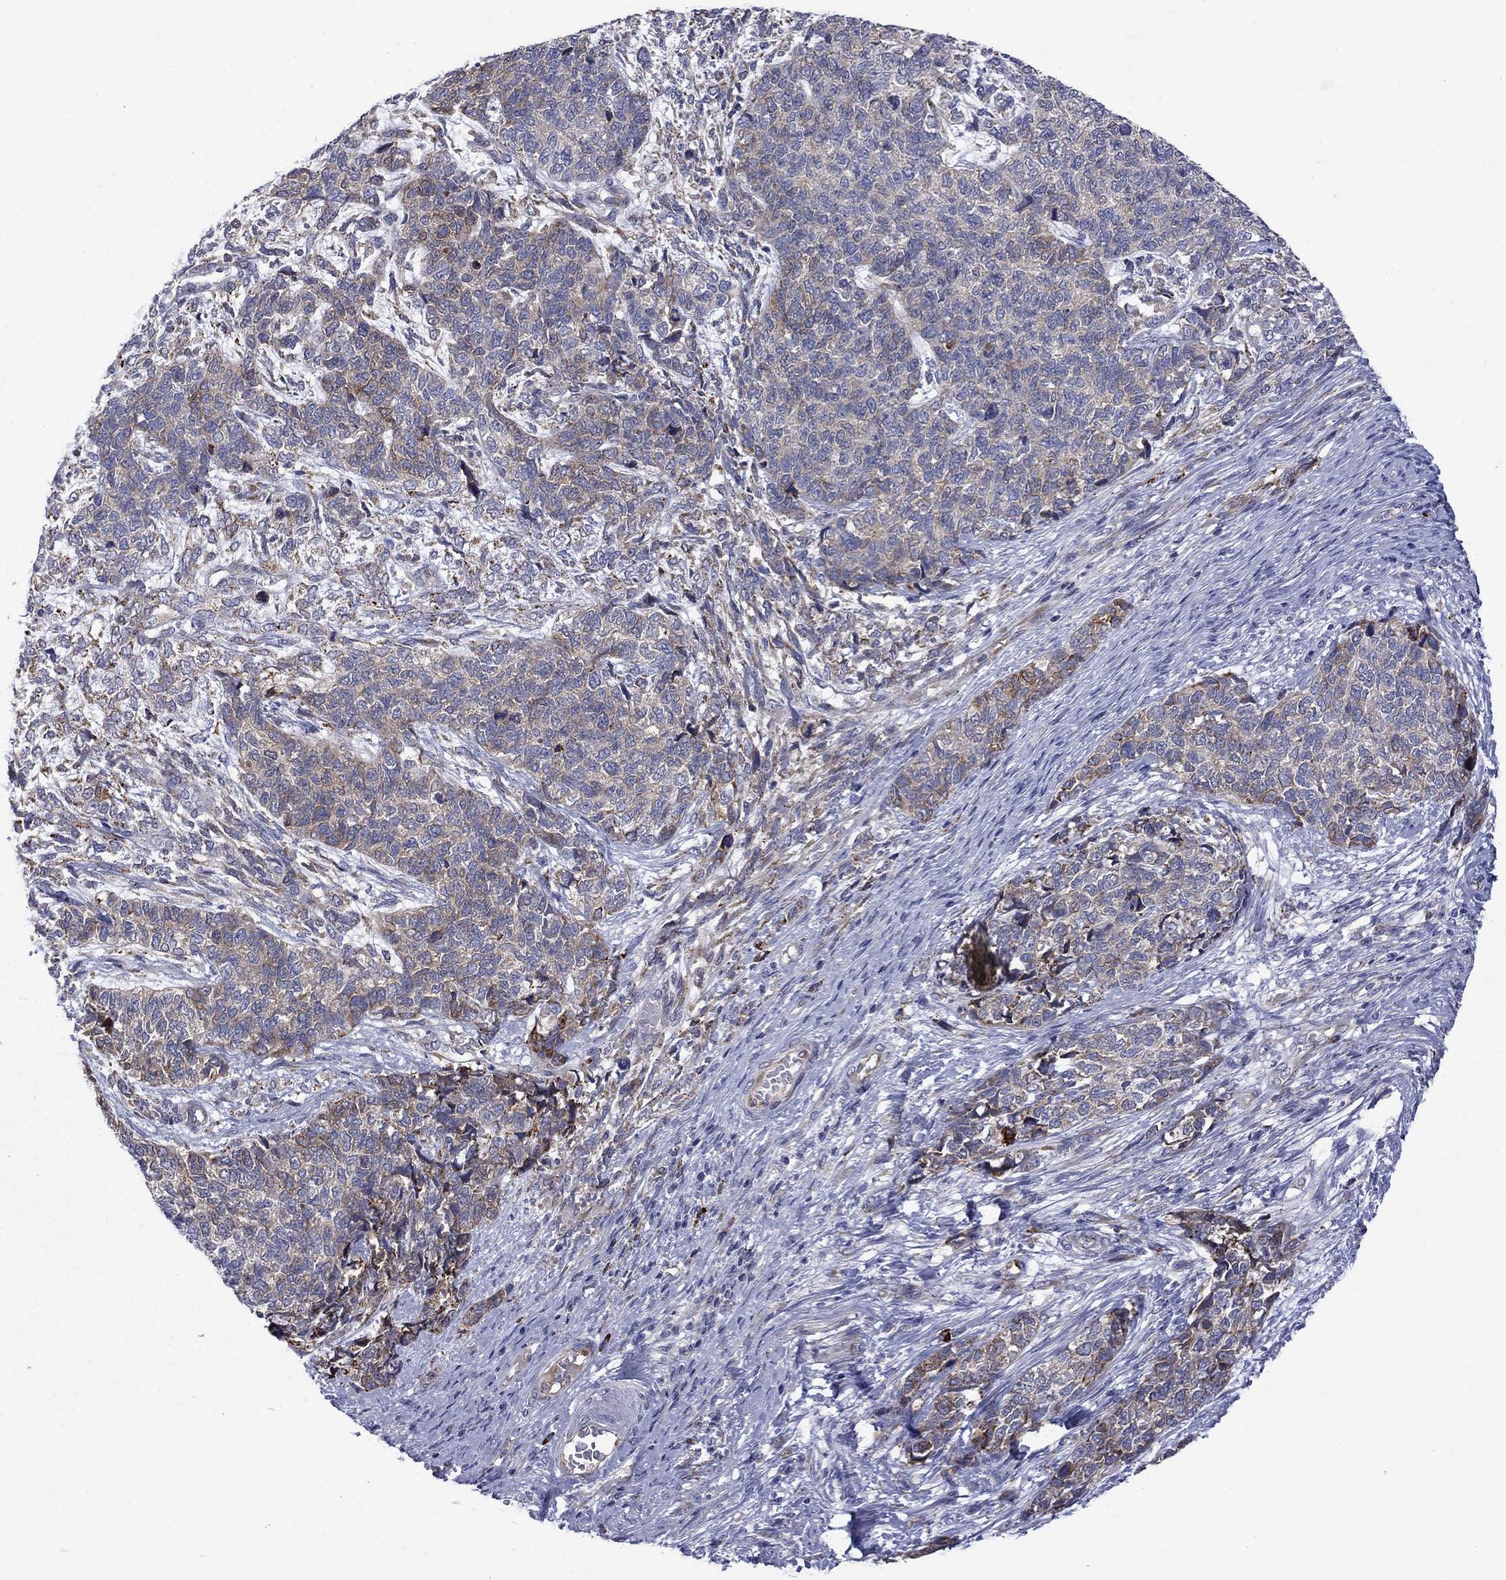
{"staining": {"intensity": "moderate", "quantity": "<25%", "location": "cytoplasmic/membranous"}, "tissue": "cervical cancer", "cell_type": "Tumor cells", "image_type": "cancer", "snomed": [{"axis": "morphology", "description": "Squamous cell carcinoma, NOS"}, {"axis": "topography", "description": "Cervix"}], "caption": "Immunohistochemistry histopathology image of neoplastic tissue: human cervical squamous cell carcinoma stained using immunohistochemistry (IHC) exhibits low levels of moderate protein expression localized specifically in the cytoplasmic/membranous of tumor cells, appearing as a cytoplasmic/membranous brown color.", "gene": "ASNS", "patient": {"sex": "female", "age": 63}}